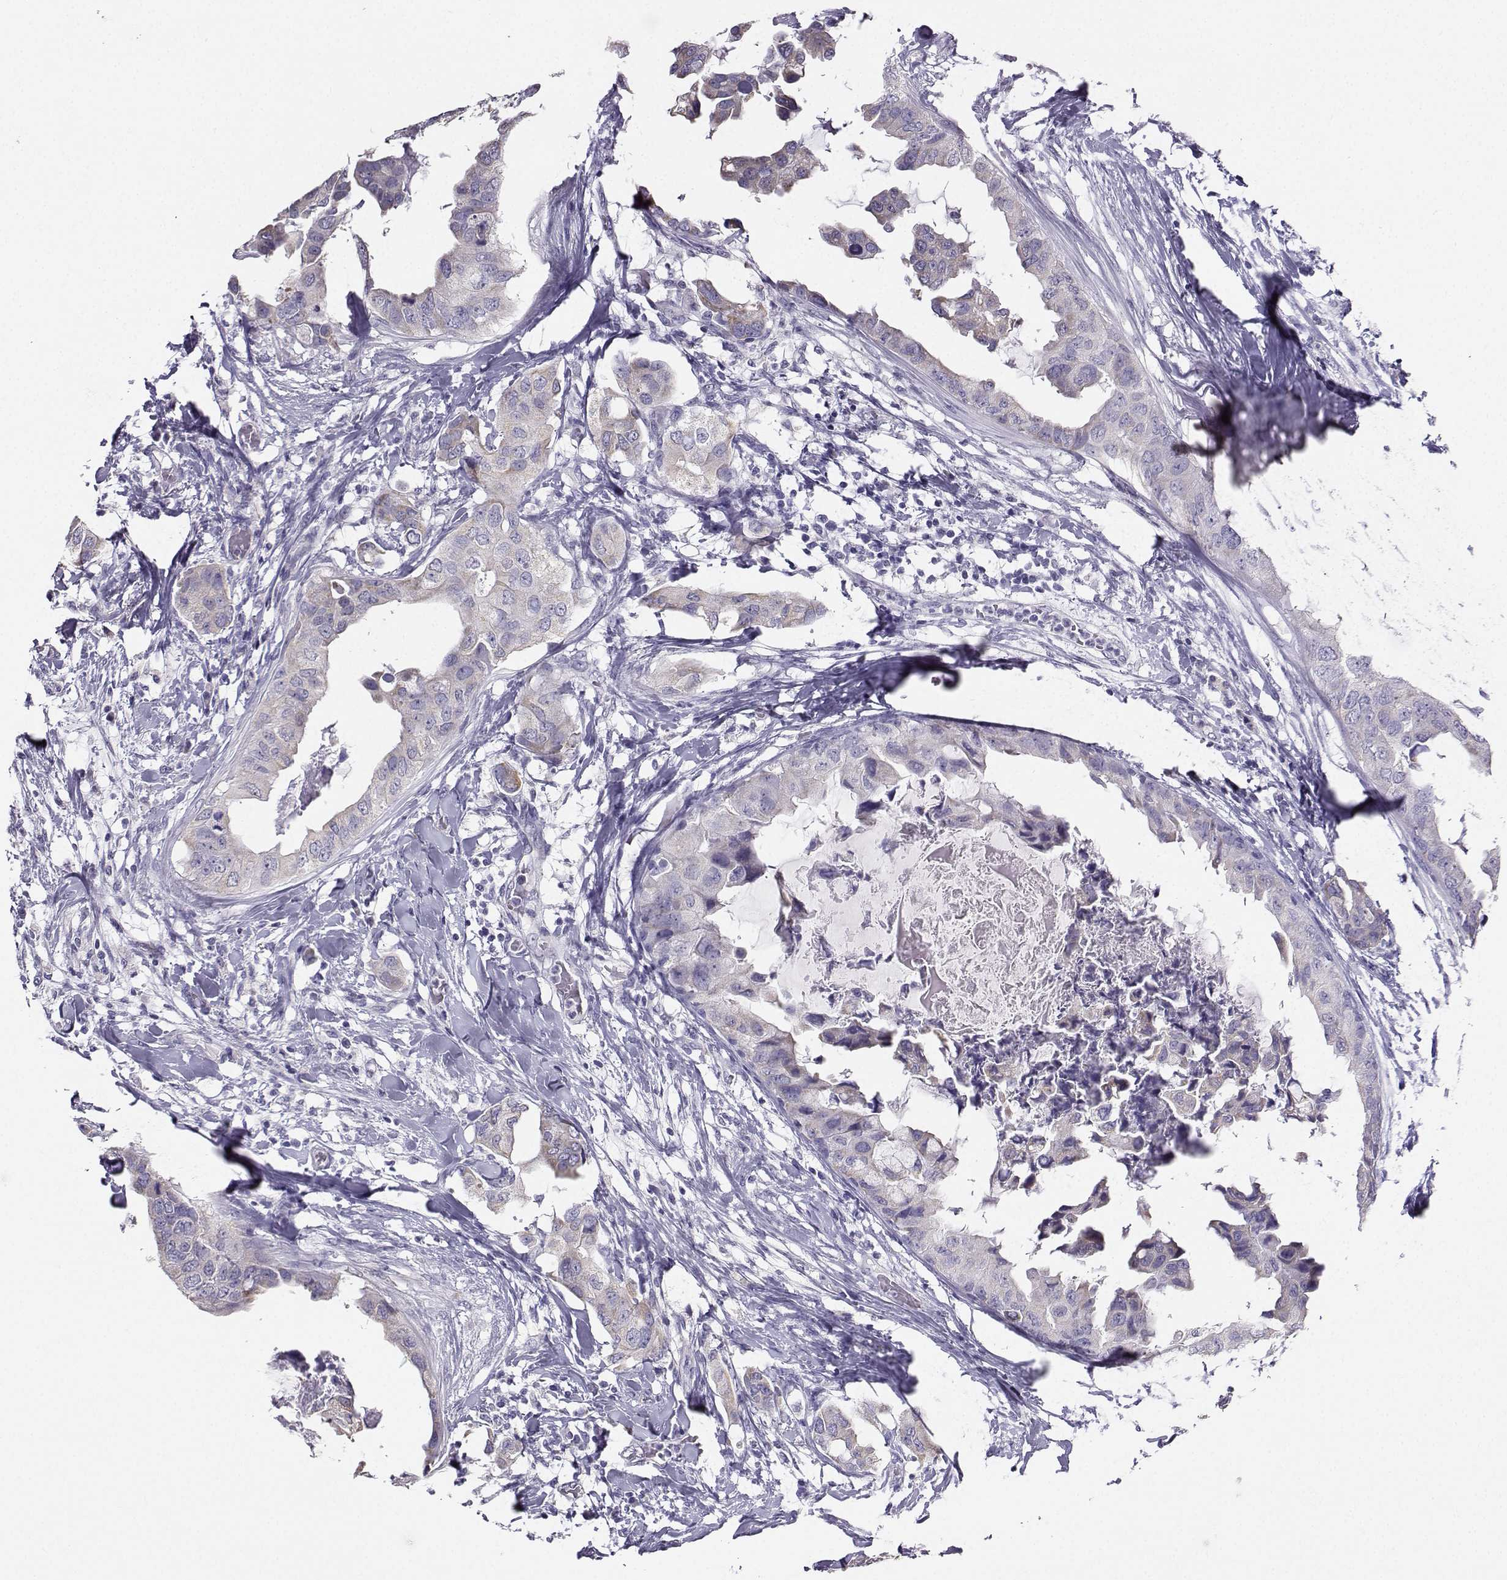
{"staining": {"intensity": "weak", "quantity": "25%-75%", "location": "cytoplasmic/membranous"}, "tissue": "breast cancer", "cell_type": "Tumor cells", "image_type": "cancer", "snomed": [{"axis": "morphology", "description": "Normal tissue, NOS"}, {"axis": "morphology", "description": "Duct carcinoma"}, {"axis": "topography", "description": "Breast"}], "caption": "Immunohistochemistry (IHC) of human breast cancer (intraductal carcinoma) demonstrates low levels of weak cytoplasmic/membranous positivity in about 25%-75% of tumor cells.", "gene": "AVP", "patient": {"sex": "female", "age": 40}}